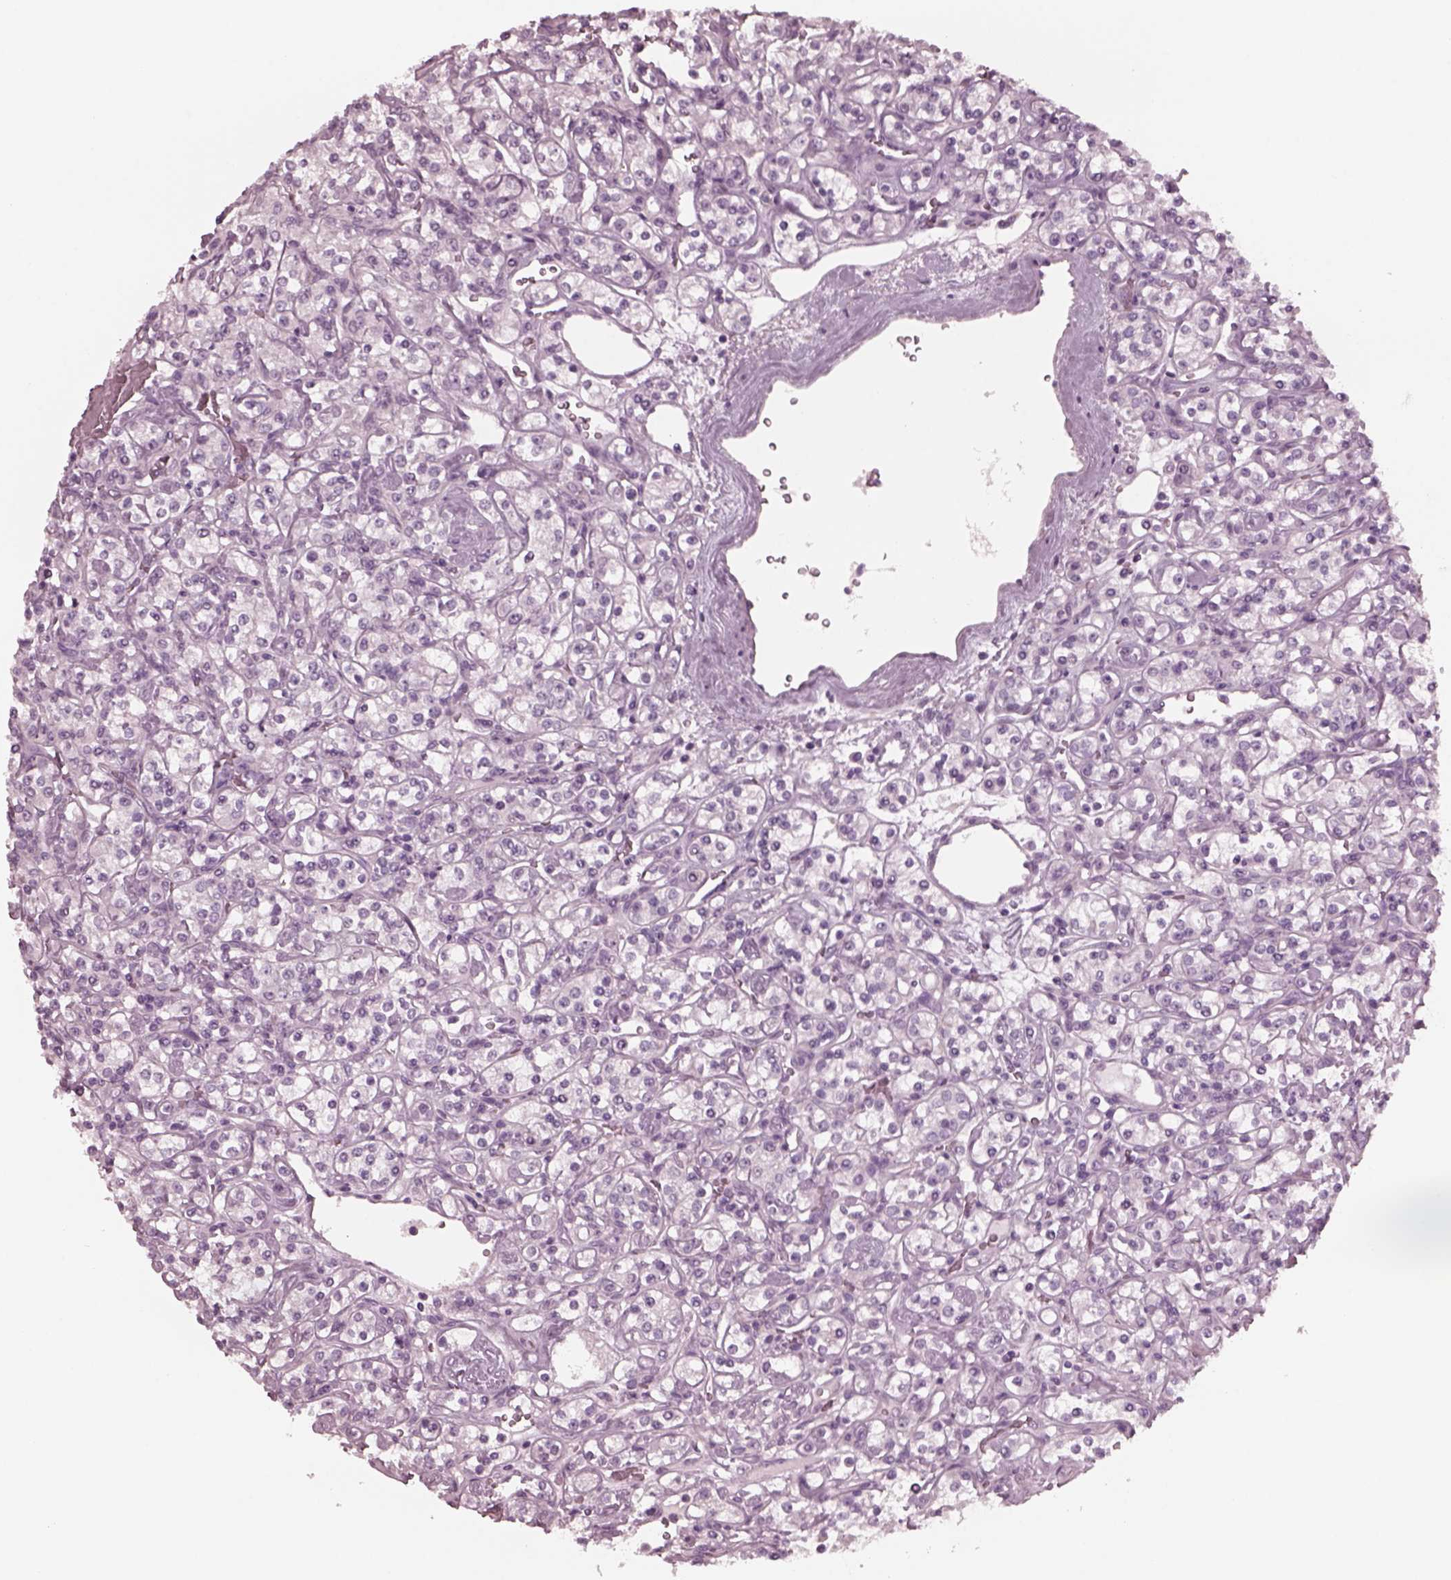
{"staining": {"intensity": "negative", "quantity": "none", "location": "none"}, "tissue": "renal cancer", "cell_type": "Tumor cells", "image_type": "cancer", "snomed": [{"axis": "morphology", "description": "Adenocarcinoma, NOS"}, {"axis": "topography", "description": "Kidney"}], "caption": "High power microscopy micrograph of an immunohistochemistry micrograph of renal cancer (adenocarcinoma), revealing no significant positivity in tumor cells.", "gene": "YY2", "patient": {"sex": "male", "age": 77}}